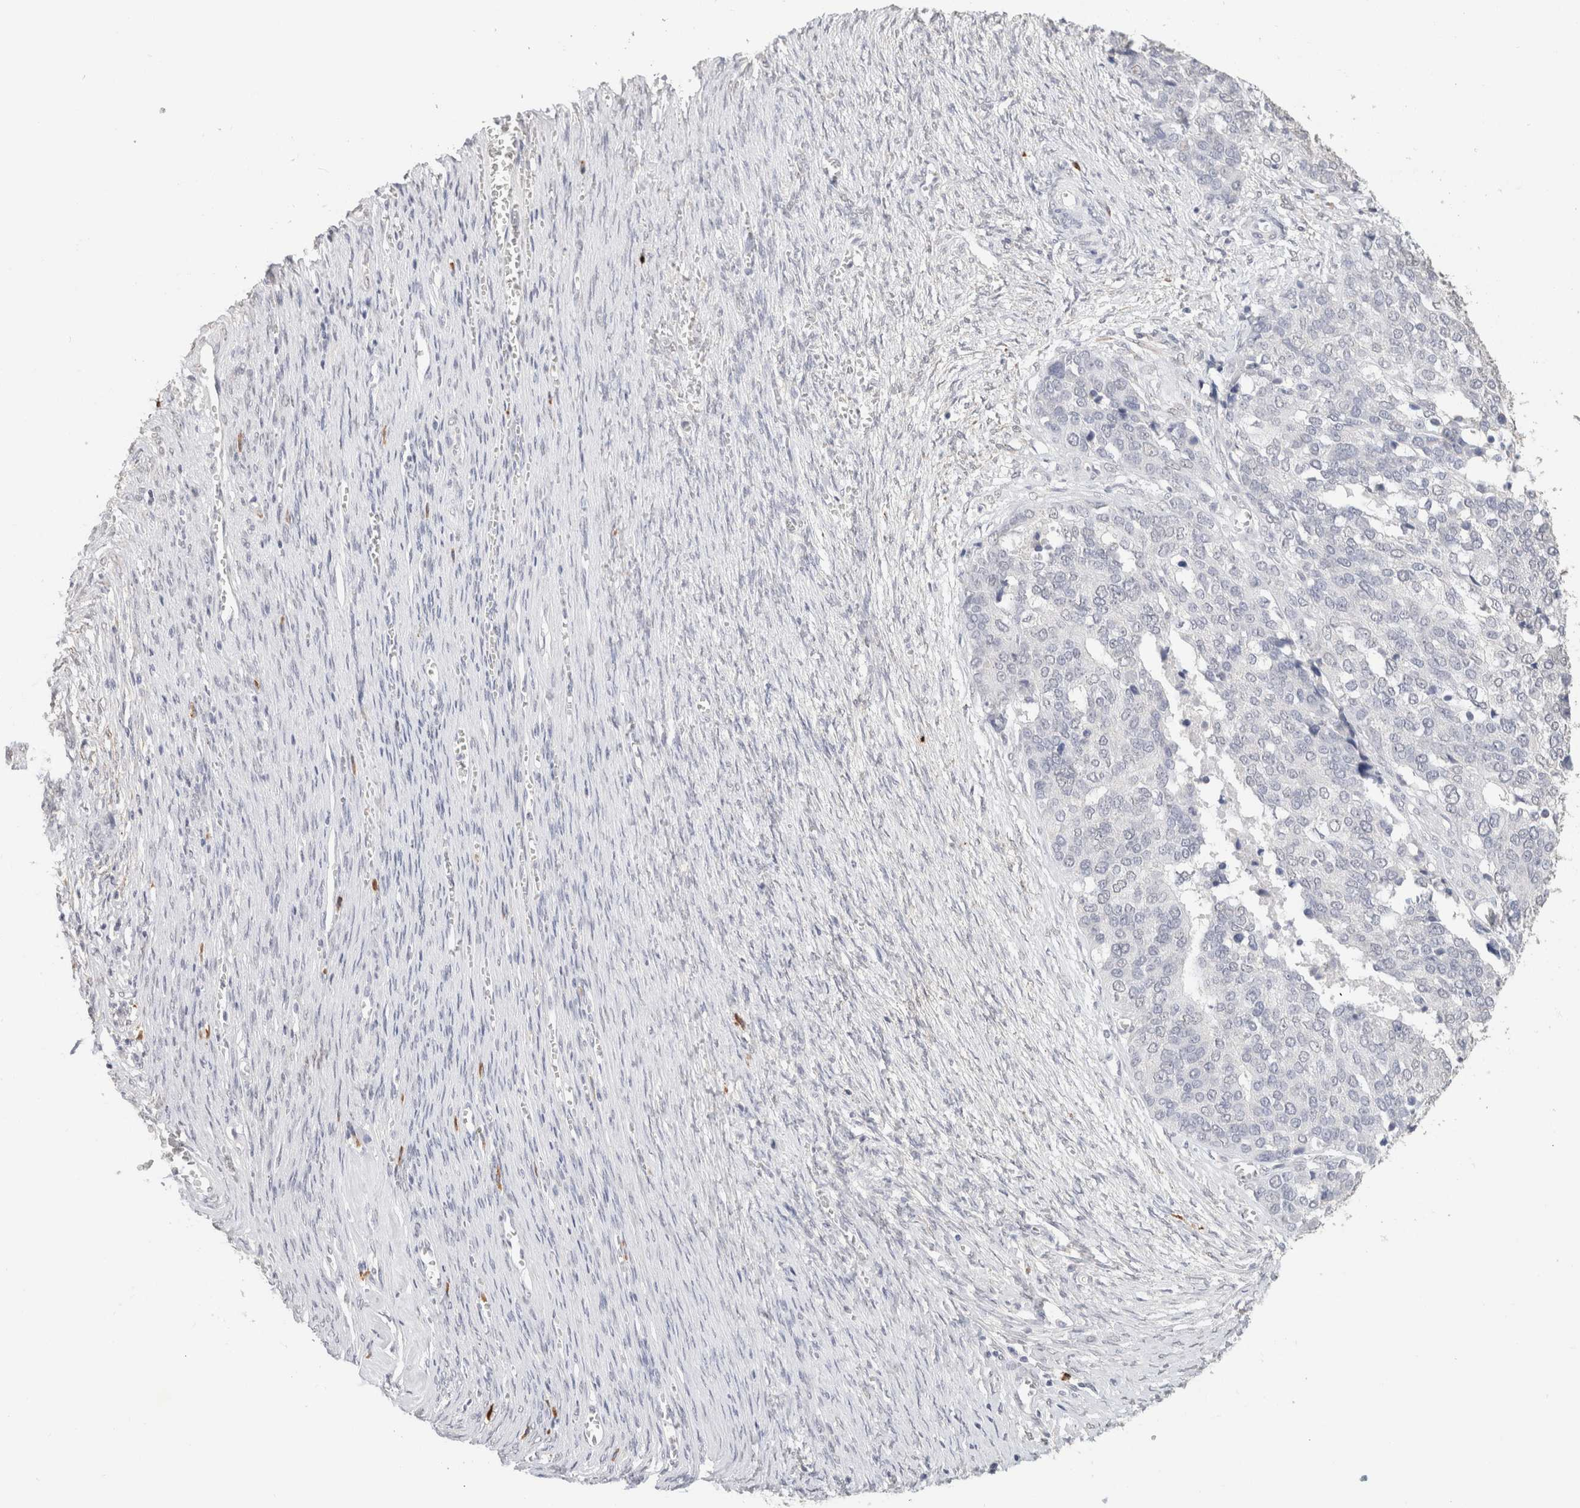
{"staining": {"intensity": "negative", "quantity": "none", "location": "none"}, "tissue": "ovarian cancer", "cell_type": "Tumor cells", "image_type": "cancer", "snomed": [{"axis": "morphology", "description": "Cystadenocarcinoma, serous, NOS"}, {"axis": "topography", "description": "Ovary"}], "caption": "Tumor cells are negative for protein expression in human ovarian cancer.", "gene": "CD80", "patient": {"sex": "female", "age": 44}}